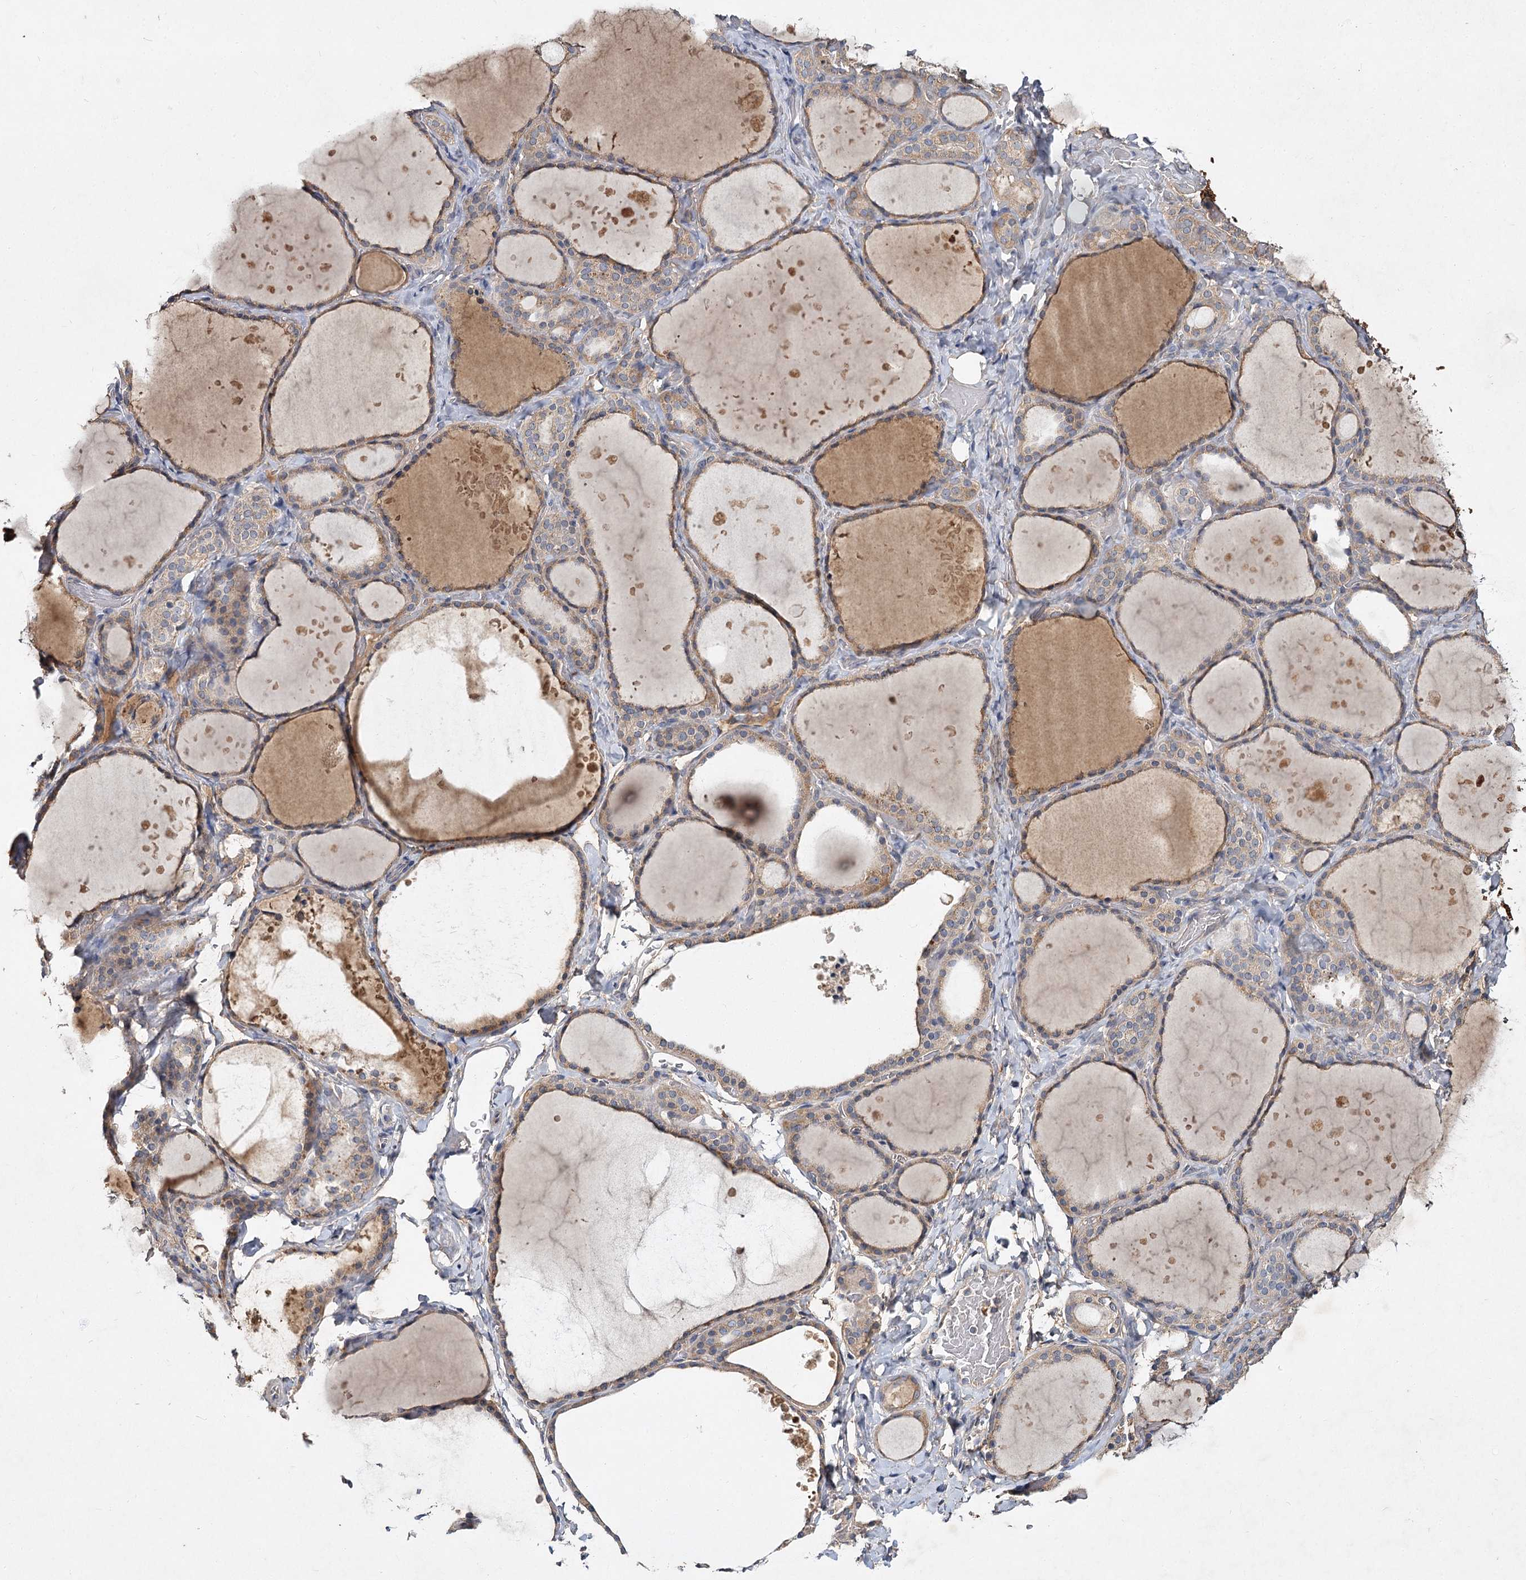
{"staining": {"intensity": "weak", "quantity": "25%-75%", "location": "cytoplasmic/membranous"}, "tissue": "thyroid gland", "cell_type": "Glandular cells", "image_type": "normal", "snomed": [{"axis": "morphology", "description": "Normal tissue, NOS"}, {"axis": "topography", "description": "Thyroid gland"}], "caption": "Immunohistochemical staining of normal human thyroid gland reveals 25%-75% levels of weak cytoplasmic/membranous protein staining in about 25%-75% of glandular cells.", "gene": "MFN1", "patient": {"sex": "female", "age": 44}}